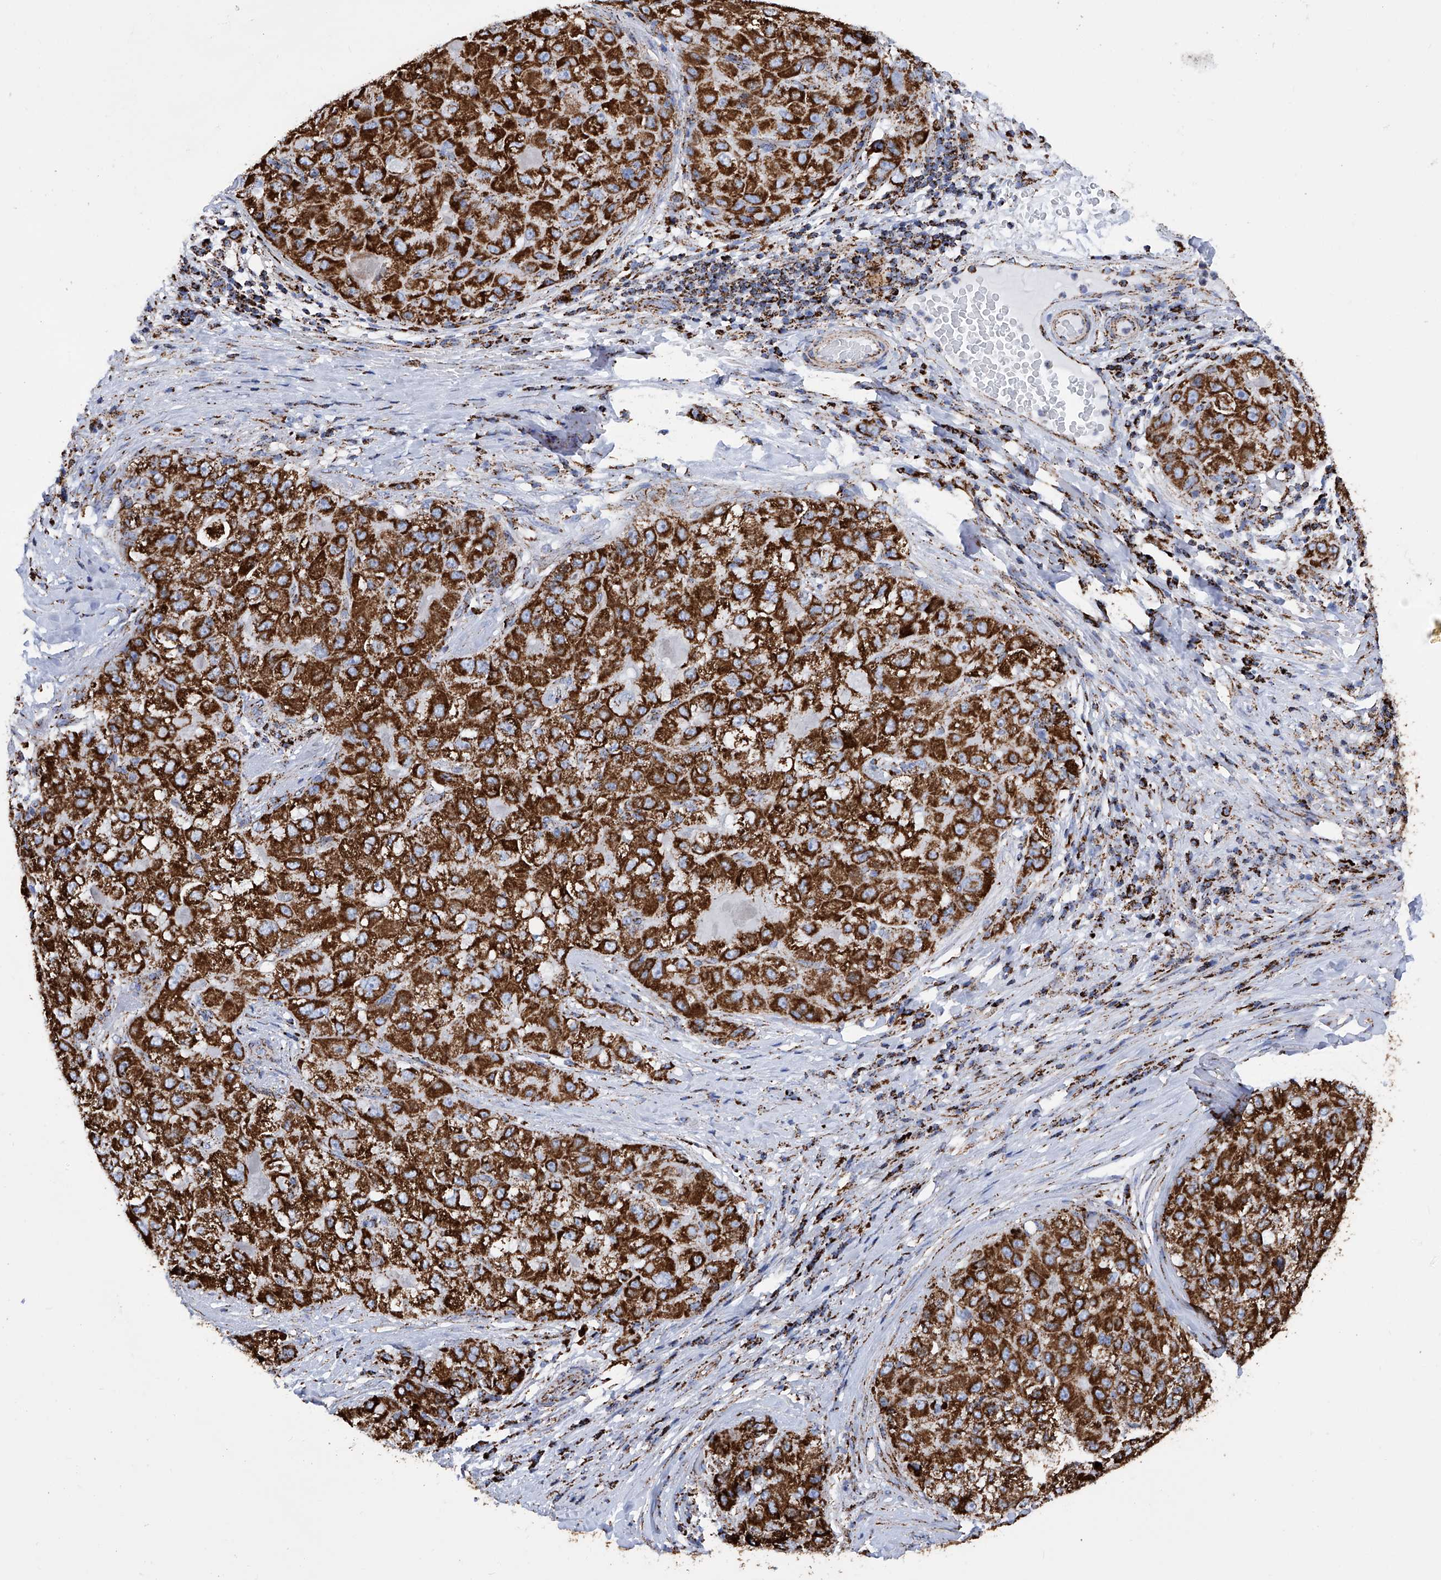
{"staining": {"intensity": "strong", "quantity": ">75%", "location": "cytoplasmic/membranous"}, "tissue": "liver cancer", "cell_type": "Tumor cells", "image_type": "cancer", "snomed": [{"axis": "morphology", "description": "Carcinoma, Hepatocellular, NOS"}, {"axis": "topography", "description": "Liver"}], "caption": "The immunohistochemical stain labels strong cytoplasmic/membranous staining in tumor cells of liver hepatocellular carcinoma tissue.", "gene": "ATP5PF", "patient": {"sex": "male", "age": 80}}